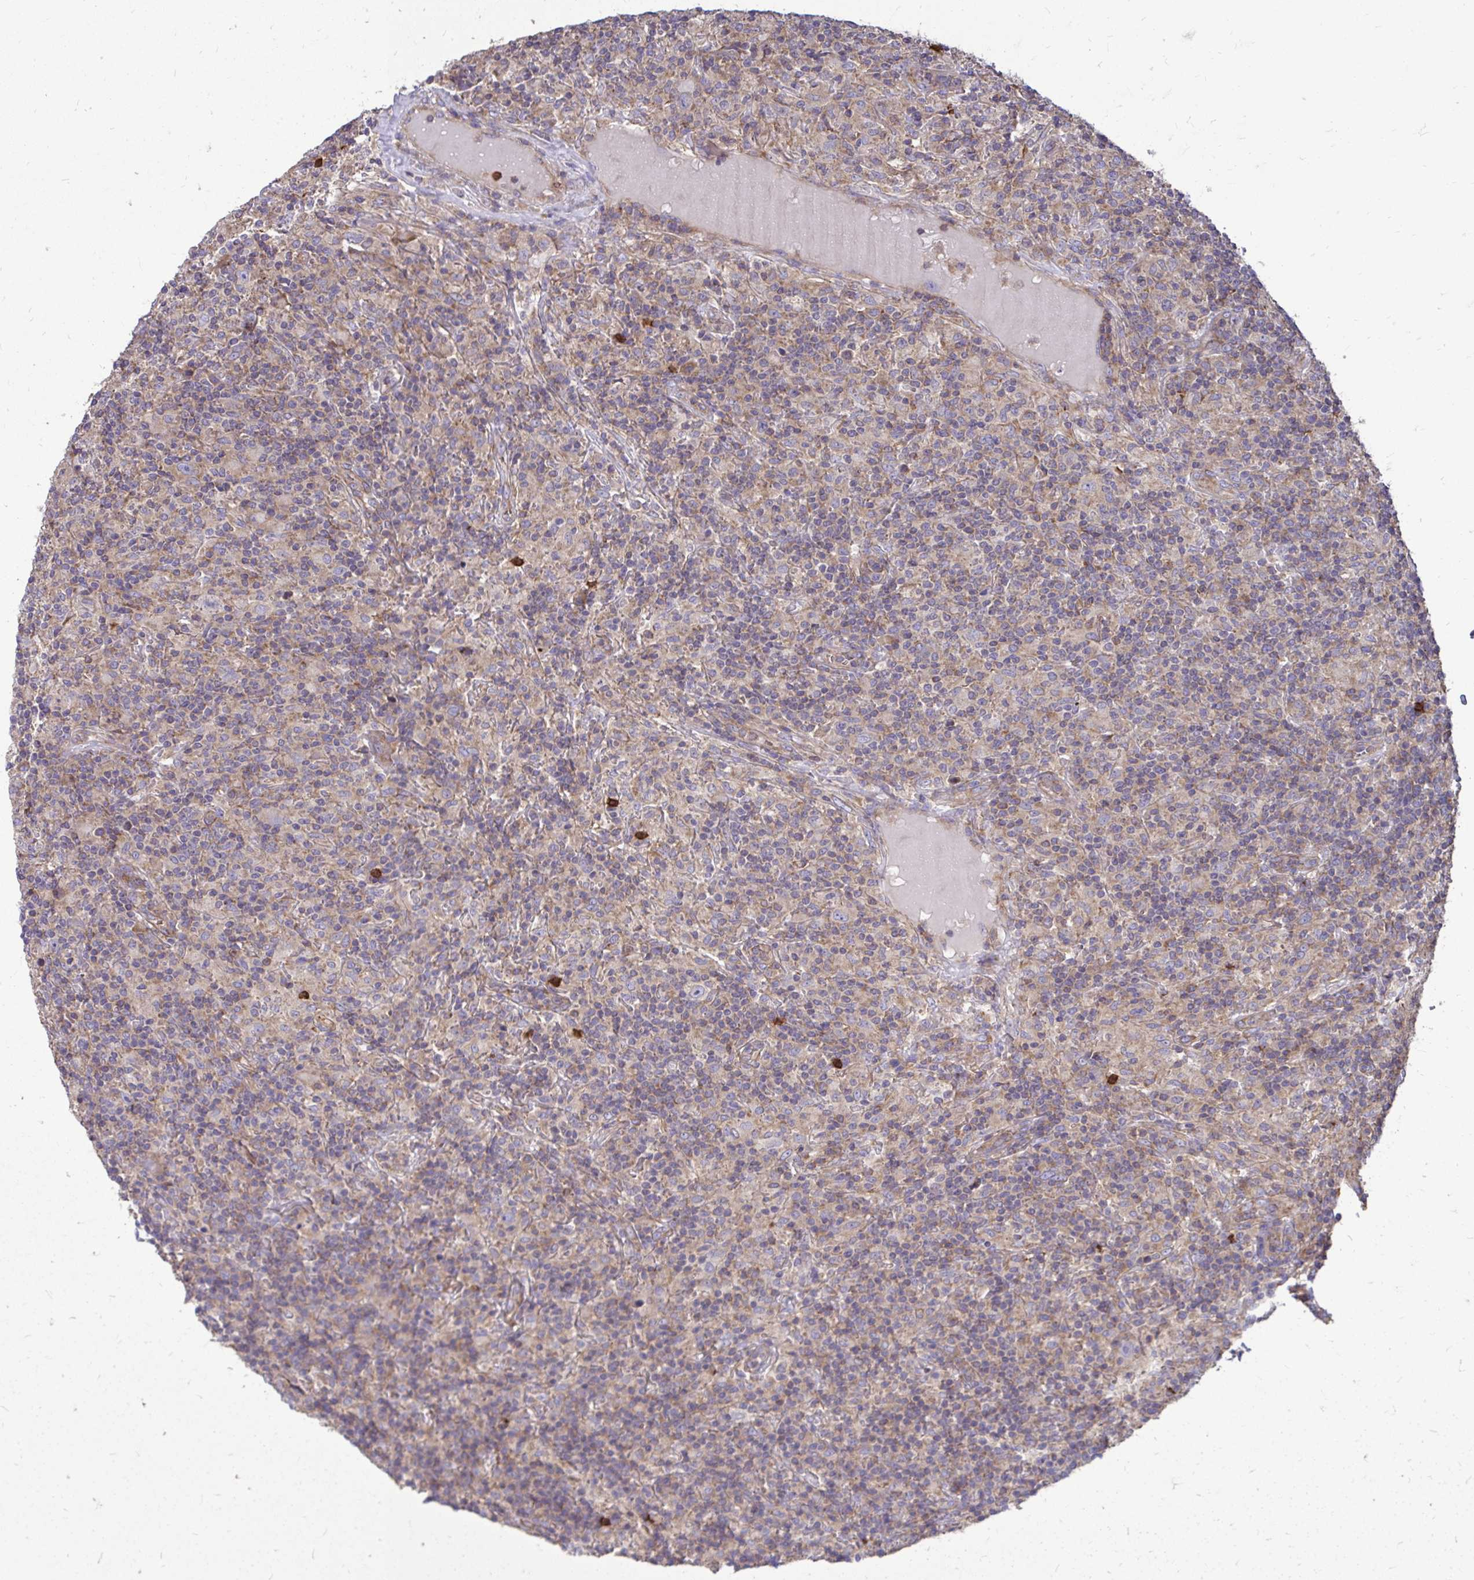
{"staining": {"intensity": "moderate", "quantity": "<25%", "location": "cytoplasmic/membranous"}, "tissue": "lymphoma", "cell_type": "Tumor cells", "image_type": "cancer", "snomed": [{"axis": "morphology", "description": "Hodgkin's disease, NOS"}, {"axis": "topography", "description": "Lymph node"}], "caption": "This is a histology image of IHC staining of lymphoma, which shows moderate positivity in the cytoplasmic/membranous of tumor cells.", "gene": "FMR1", "patient": {"sex": "male", "age": 70}}